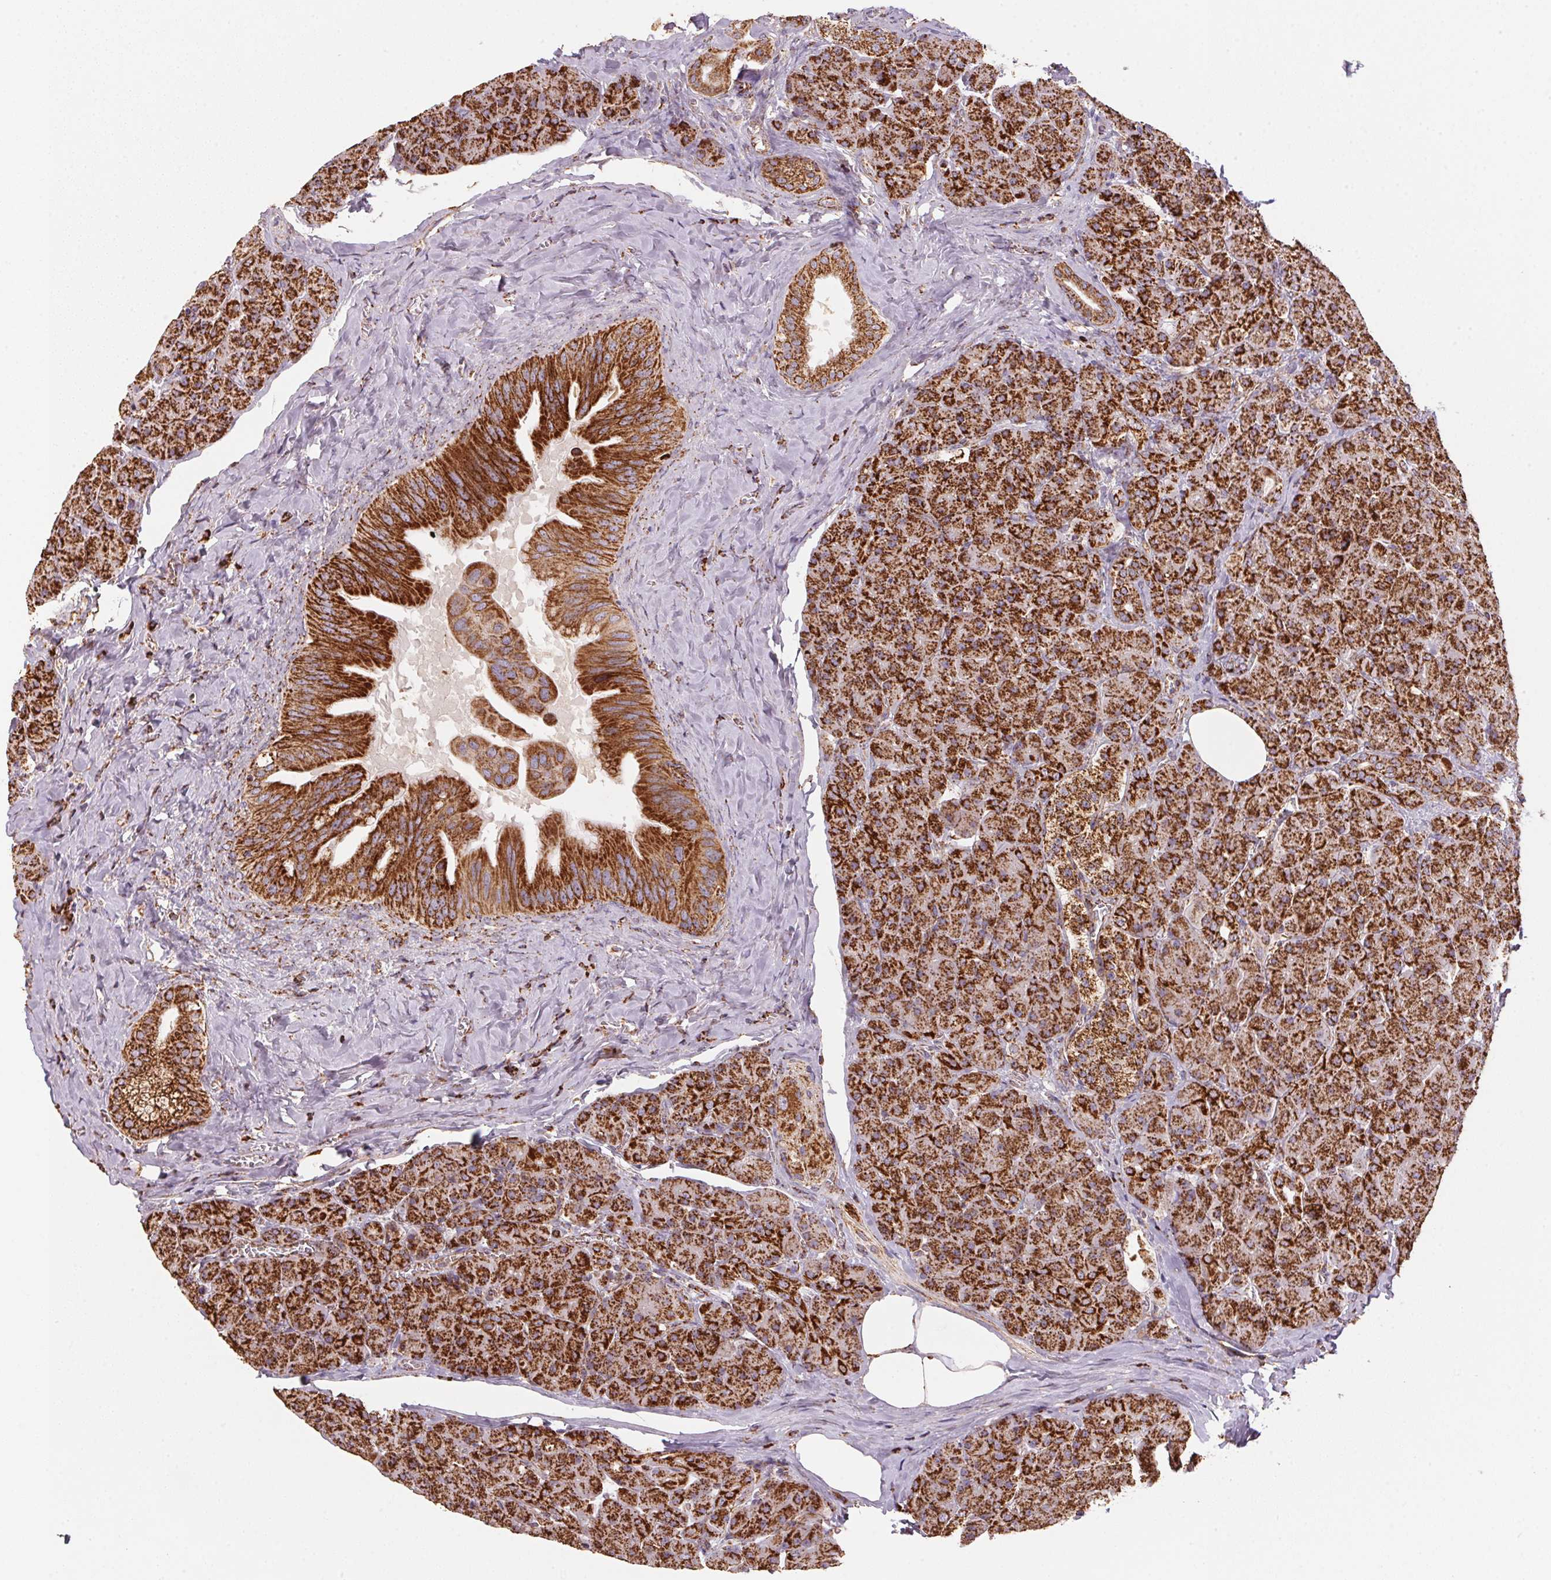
{"staining": {"intensity": "strong", "quantity": ">75%", "location": "cytoplasmic/membranous"}, "tissue": "pancreas", "cell_type": "Exocrine glandular cells", "image_type": "normal", "snomed": [{"axis": "morphology", "description": "Normal tissue, NOS"}, {"axis": "topography", "description": "Pancreas"}], "caption": "Human pancreas stained with a brown dye shows strong cytoplasmic/membranous positive positivity in about >75% of exocrine glandular cells.", "gene": "NDUFS2", "patient": {"sex": "male", "age": 55}}